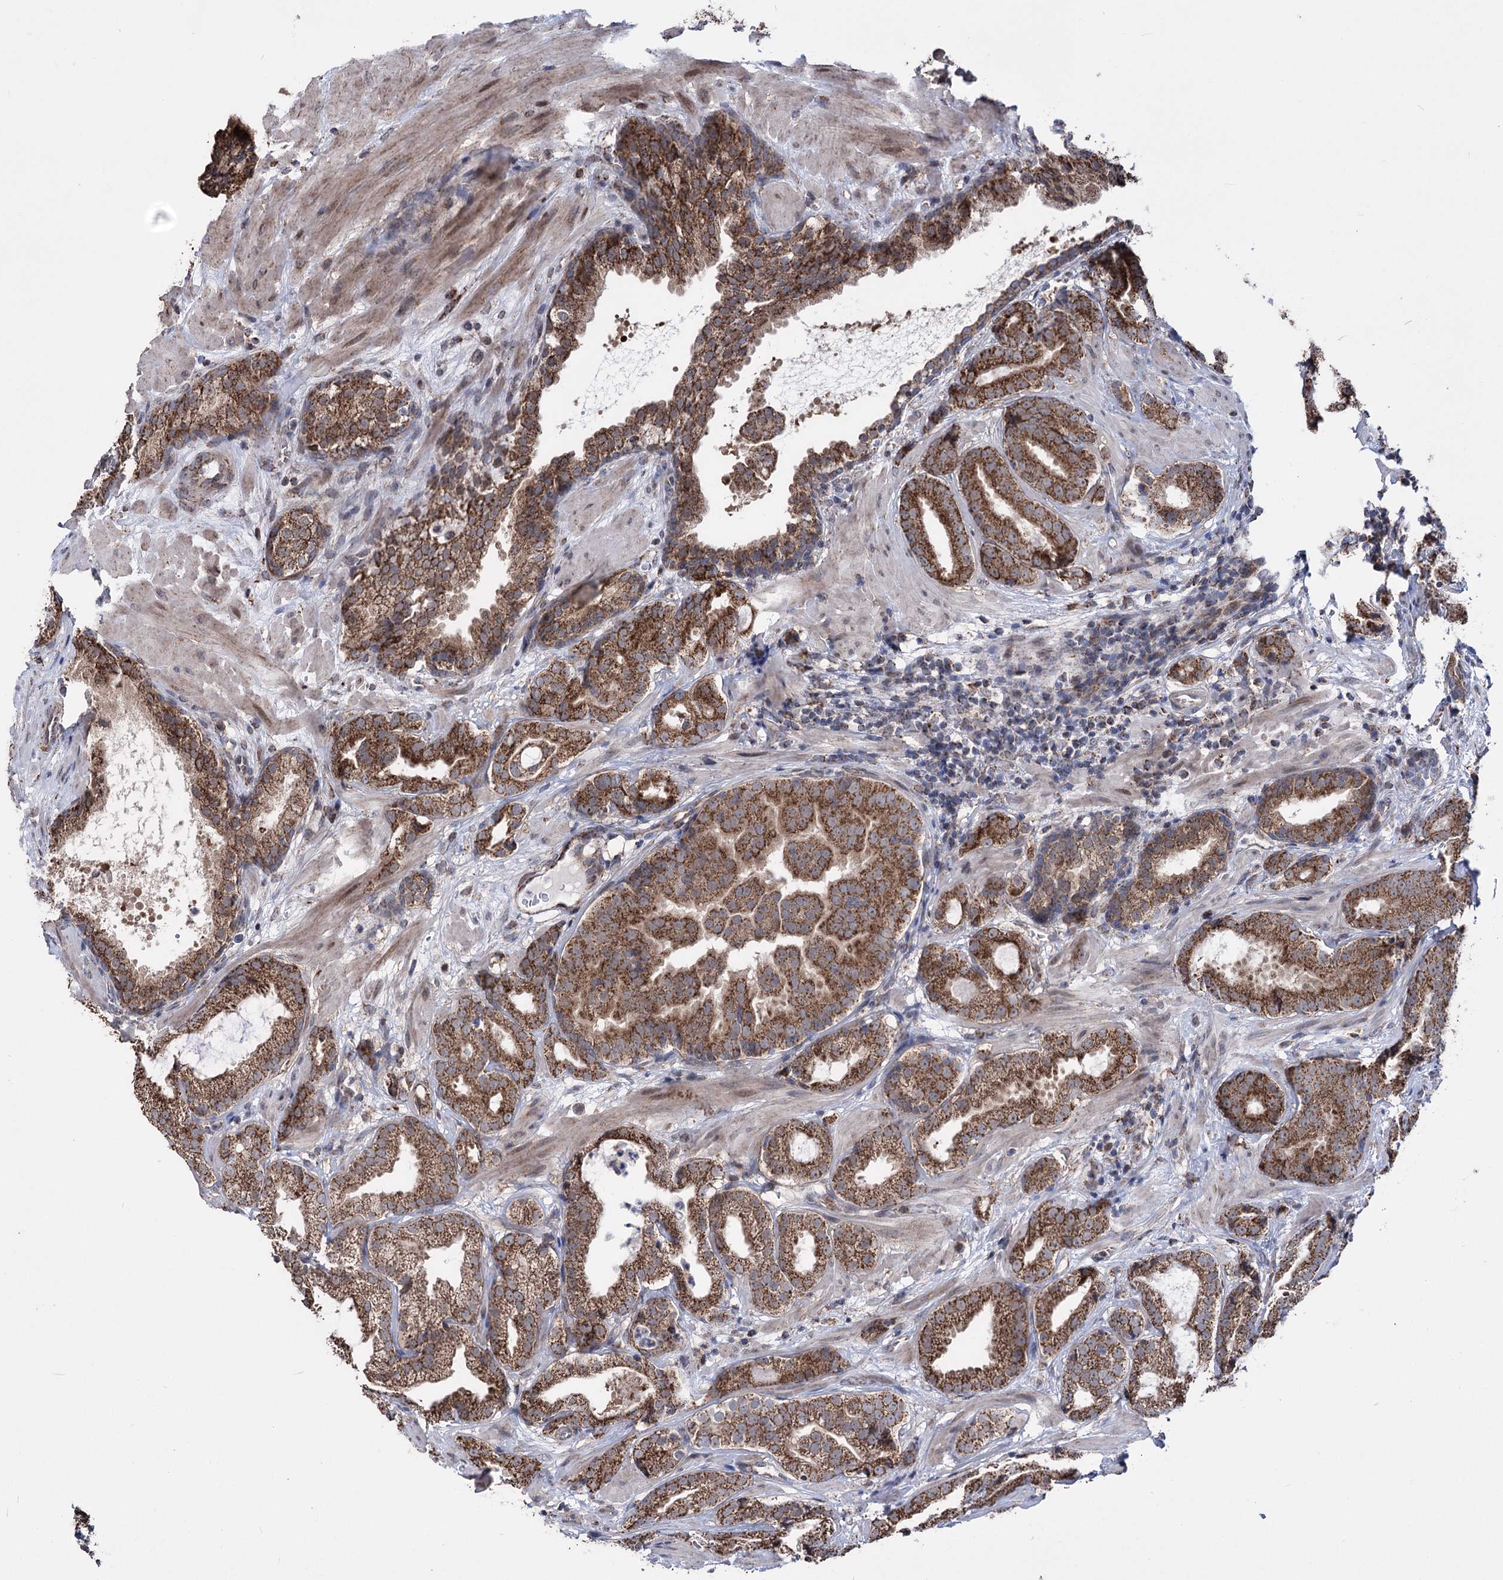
{"staining": {"intensity": "strong", "quantity": ">75%", "location": "cytoplasmic/membranous"}, "tissue": "prostate cancer", "cell_type": "Tumor cells", "image_type": "cancer", "snomed": [{"axis": "morphology", "description": "Adenocarcinoma, High grade"}, {"axis": "topography", "description": "Prostate"}], "caption": "Prostate adenocarcinoma (high-grade) was stained to show a protein in brown. There is high levels of strong cytoplasmic/membranous positivity in about >75% of tumor cells.", "gene": "CREB3L4", "patient": {"sex": "male", "age": 60}}